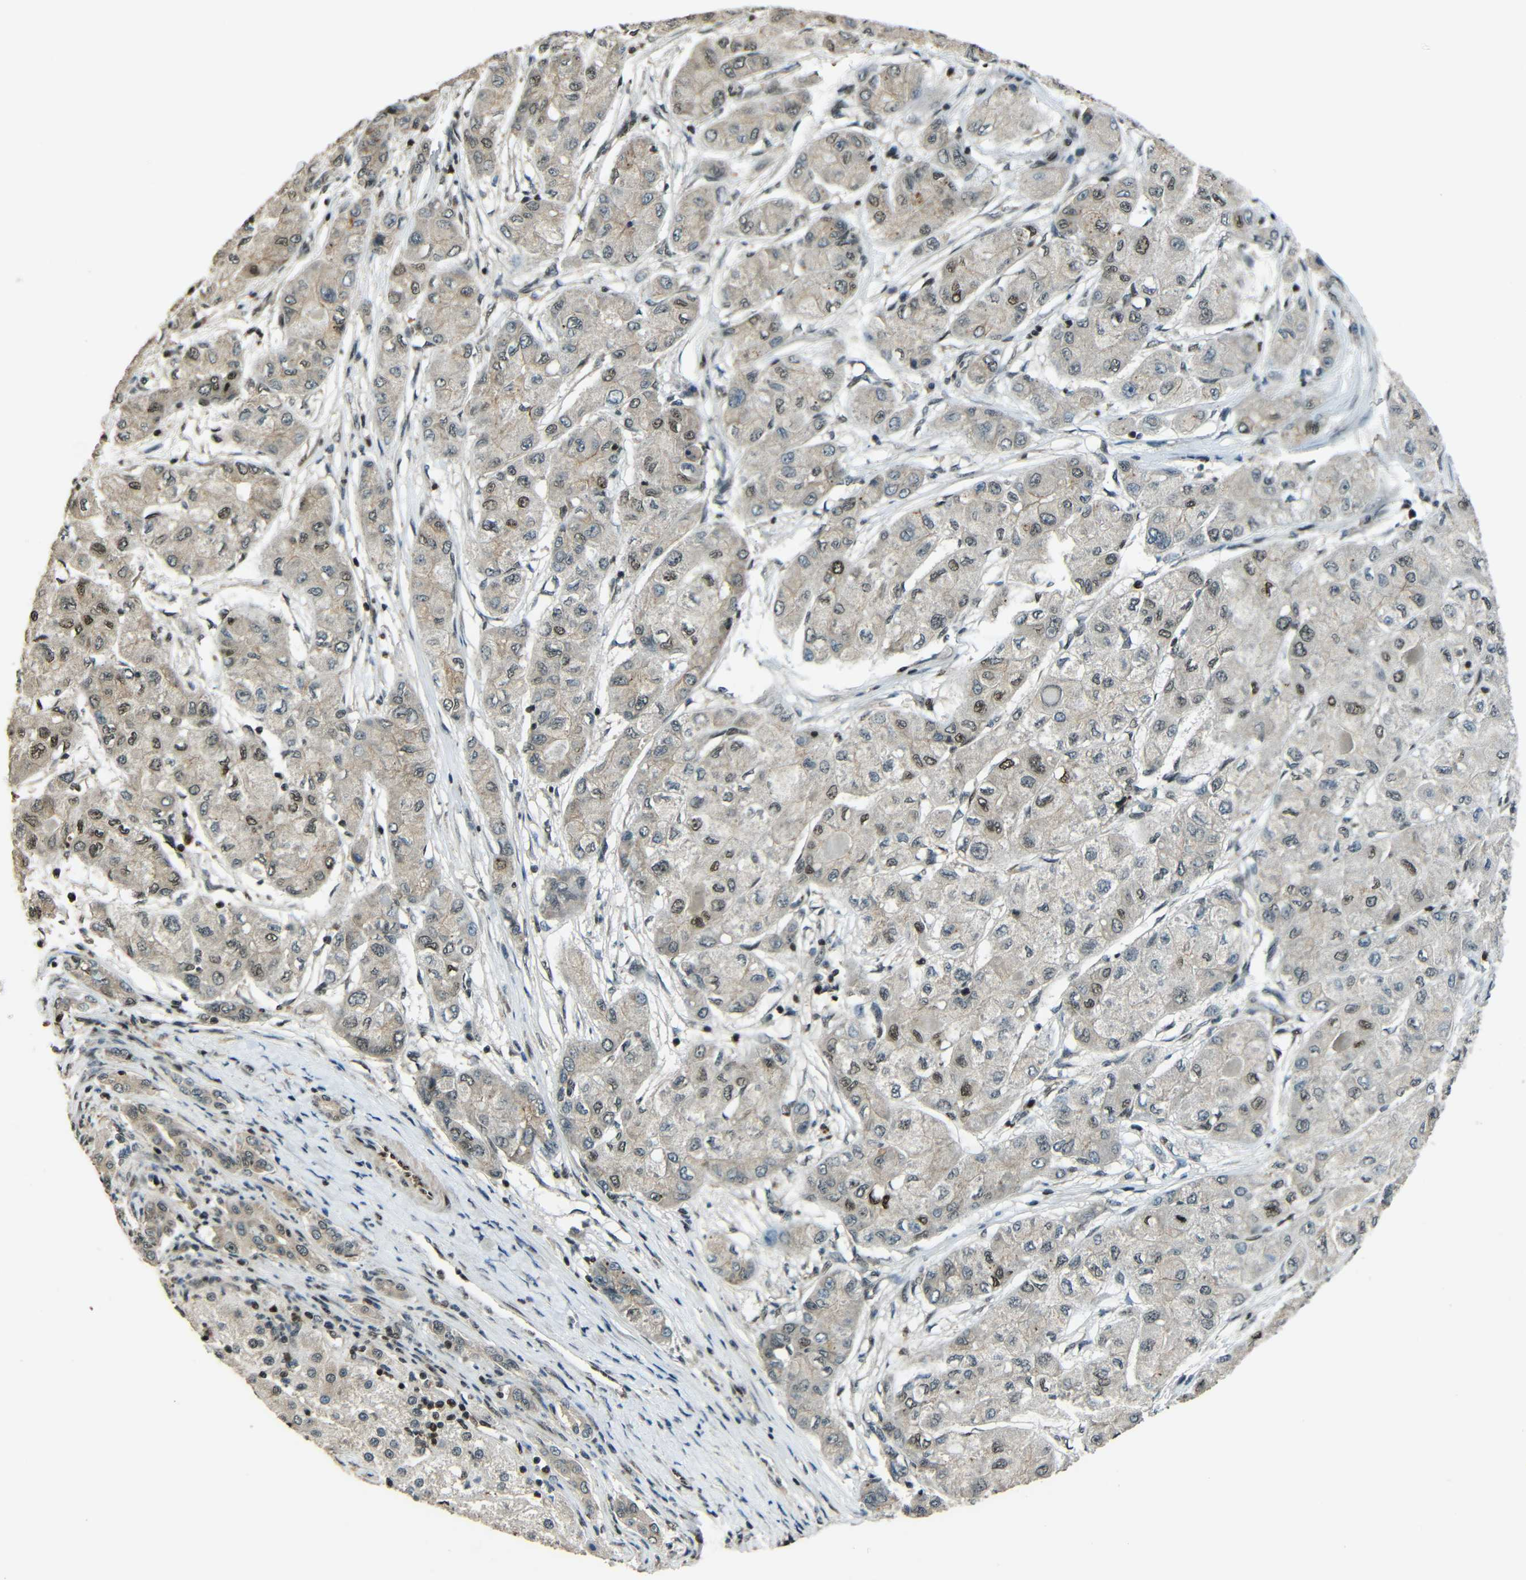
{"staining": {"intensity": "strong", "quantity": "25%-75%", "location": "cytoplasmic/membranous,nuclear"}, "tissue": "liver cancer", "cell_type": "Tumor cells", "image_type": "cancer", "snomed": [{"axis": "morphology", "description": "Carcinoma, Hepatocellular, NOS"}, {"axis": "topography", "description": "Liver"}], "caption": "Tumor cells display high levels of strong cytoplasmic/membranous and nuclear positivity in about 25%-75% of cells in human liver hepatocellular carcinoma.", "gene": "PSIP1", "patient": {"sex": "male", "age": 80}}